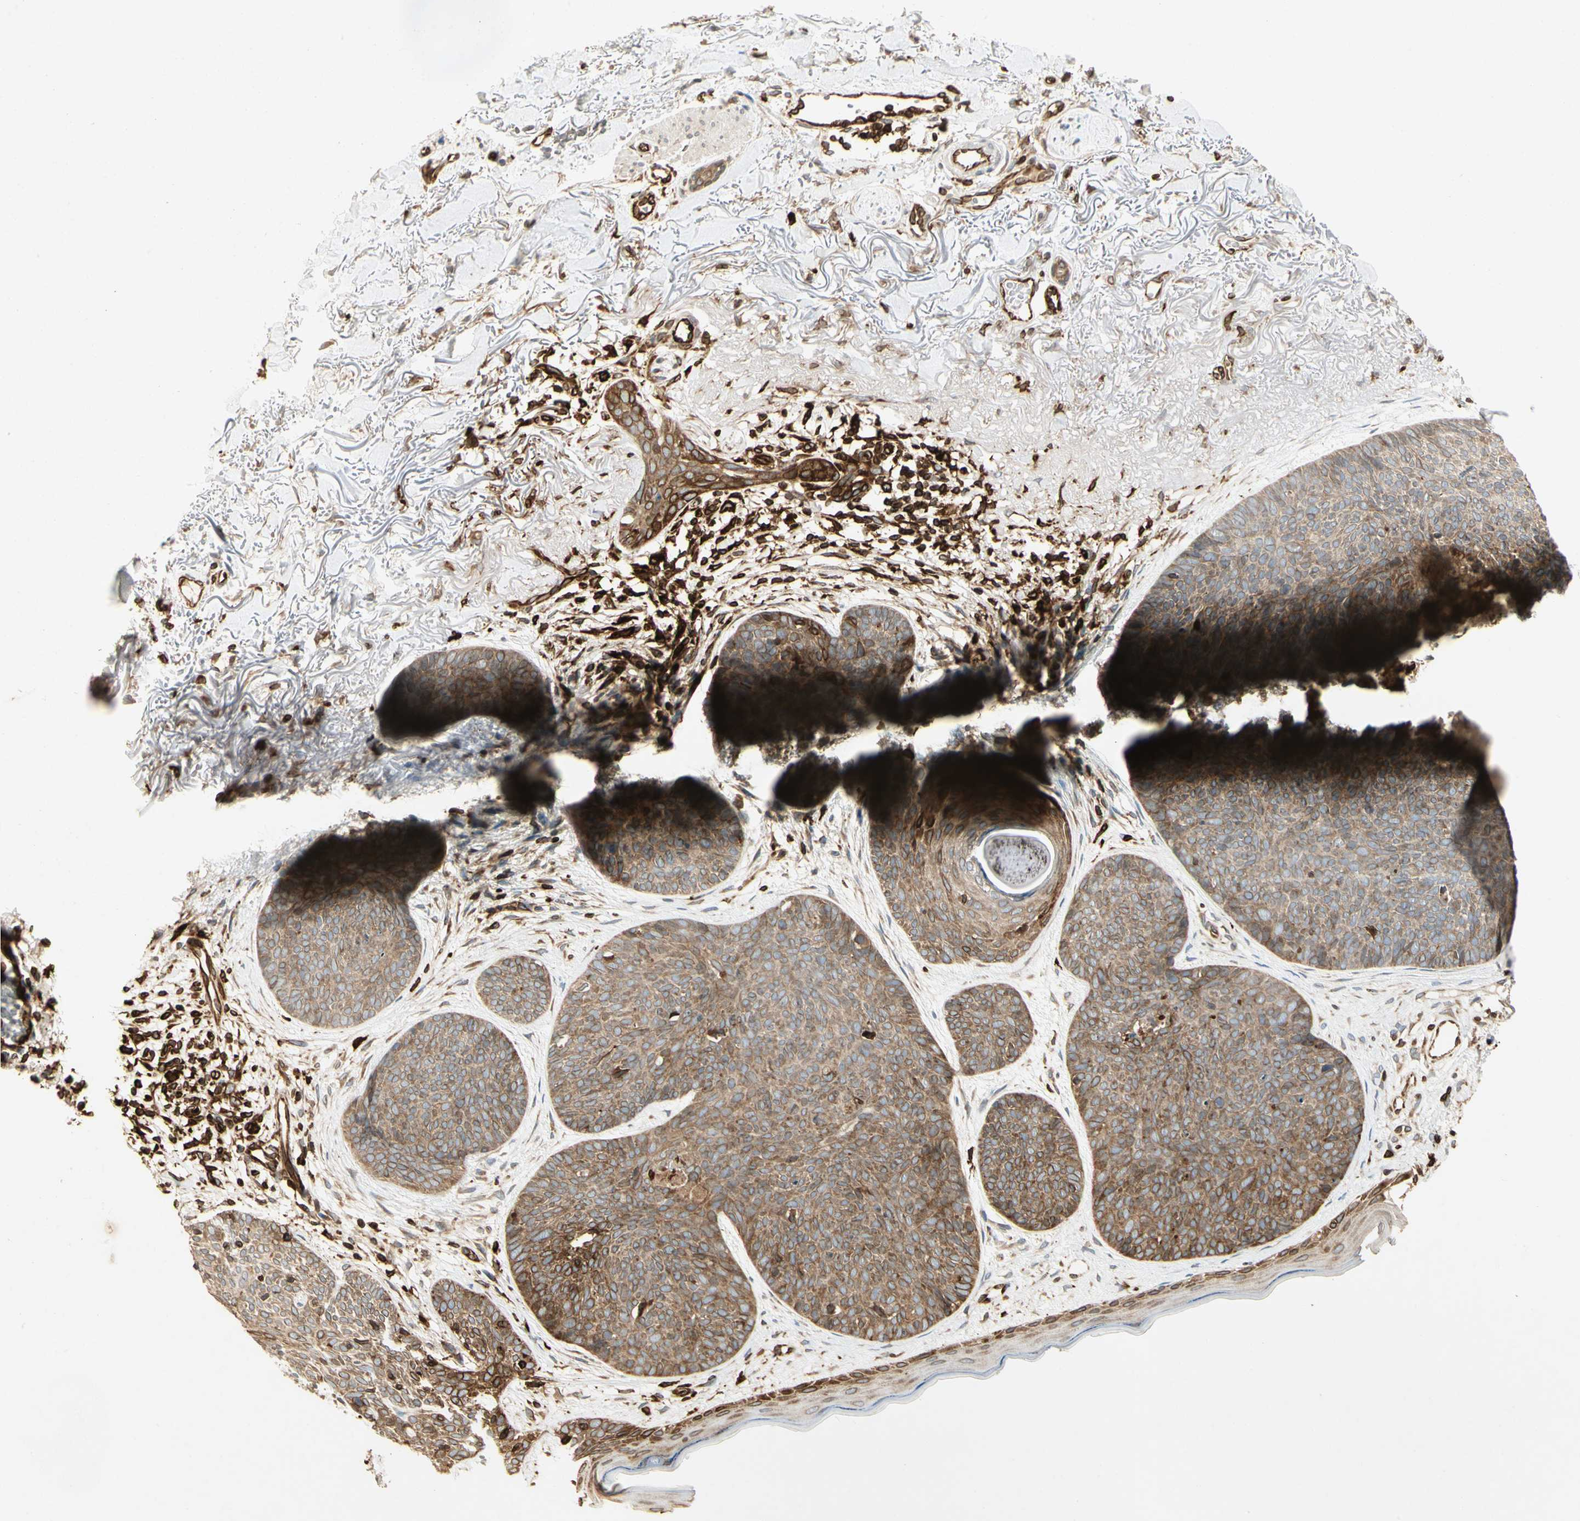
{"staining": {"intensity": "moderate", "quantity": ">75%", "location": "cytoplasmic/membranous"}, "tissue": "skin cancer", "cell_type": "Tumor cells", "image_type": "cancer", "snomed": [{"axis": "morphology", "description": "Normal tissue, NOS"}, {"axis": "morphology", "description": "Basal cell carcinoma"}, {"axis": "topography", "description": "Skin"}], "caption": "High-power microscopy captured an immunohistochemistry micrograph of basal cell carcinoma (skin), revealing moderate cytoplasmic/membranous expression in approximately >75% of tumor cells.", "gene": "TAPBP", "patient": {"sex": "female", "age": 70}}